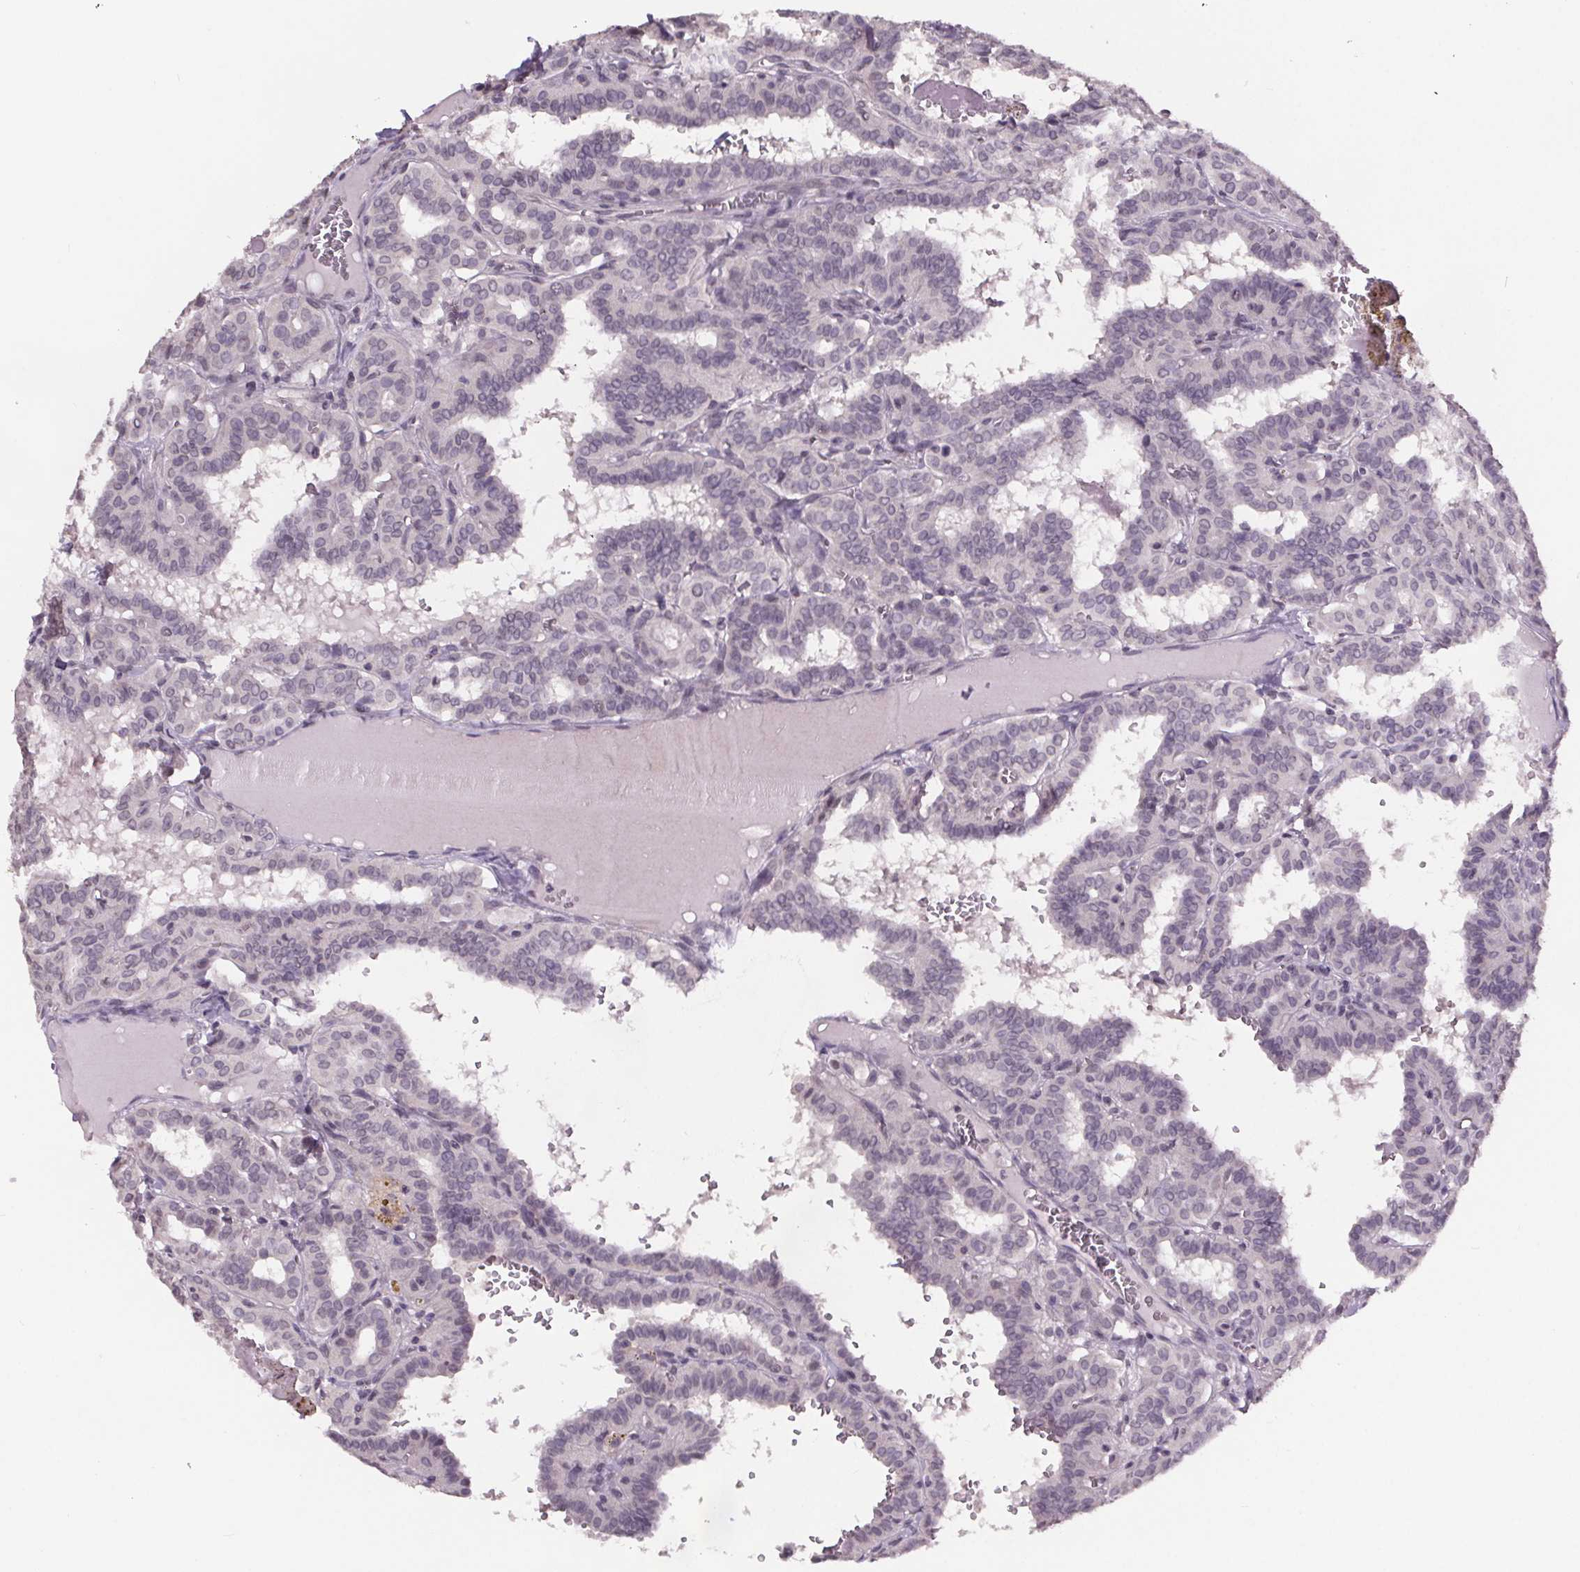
{"staining": {"intensity": "negative", "quantity": "none", "location": "none"}, "tissue": "thyroid cancer", "cell_type": "Tumor cells", "image_type": "cancer", "snomed": [{"axis": "morphology", "description": "Papillary adenocarcinoma, NOS"}, {"axis": "topography", "description": "Thyroid gland"}], "caption": "This is an IHC photomicrograph of human thyroid cancer (papillary adenocarcinoma). There is no expression in tumor cells.", "gene": "NKX6-1", "patient": {"sex": "female", "age": 21}}